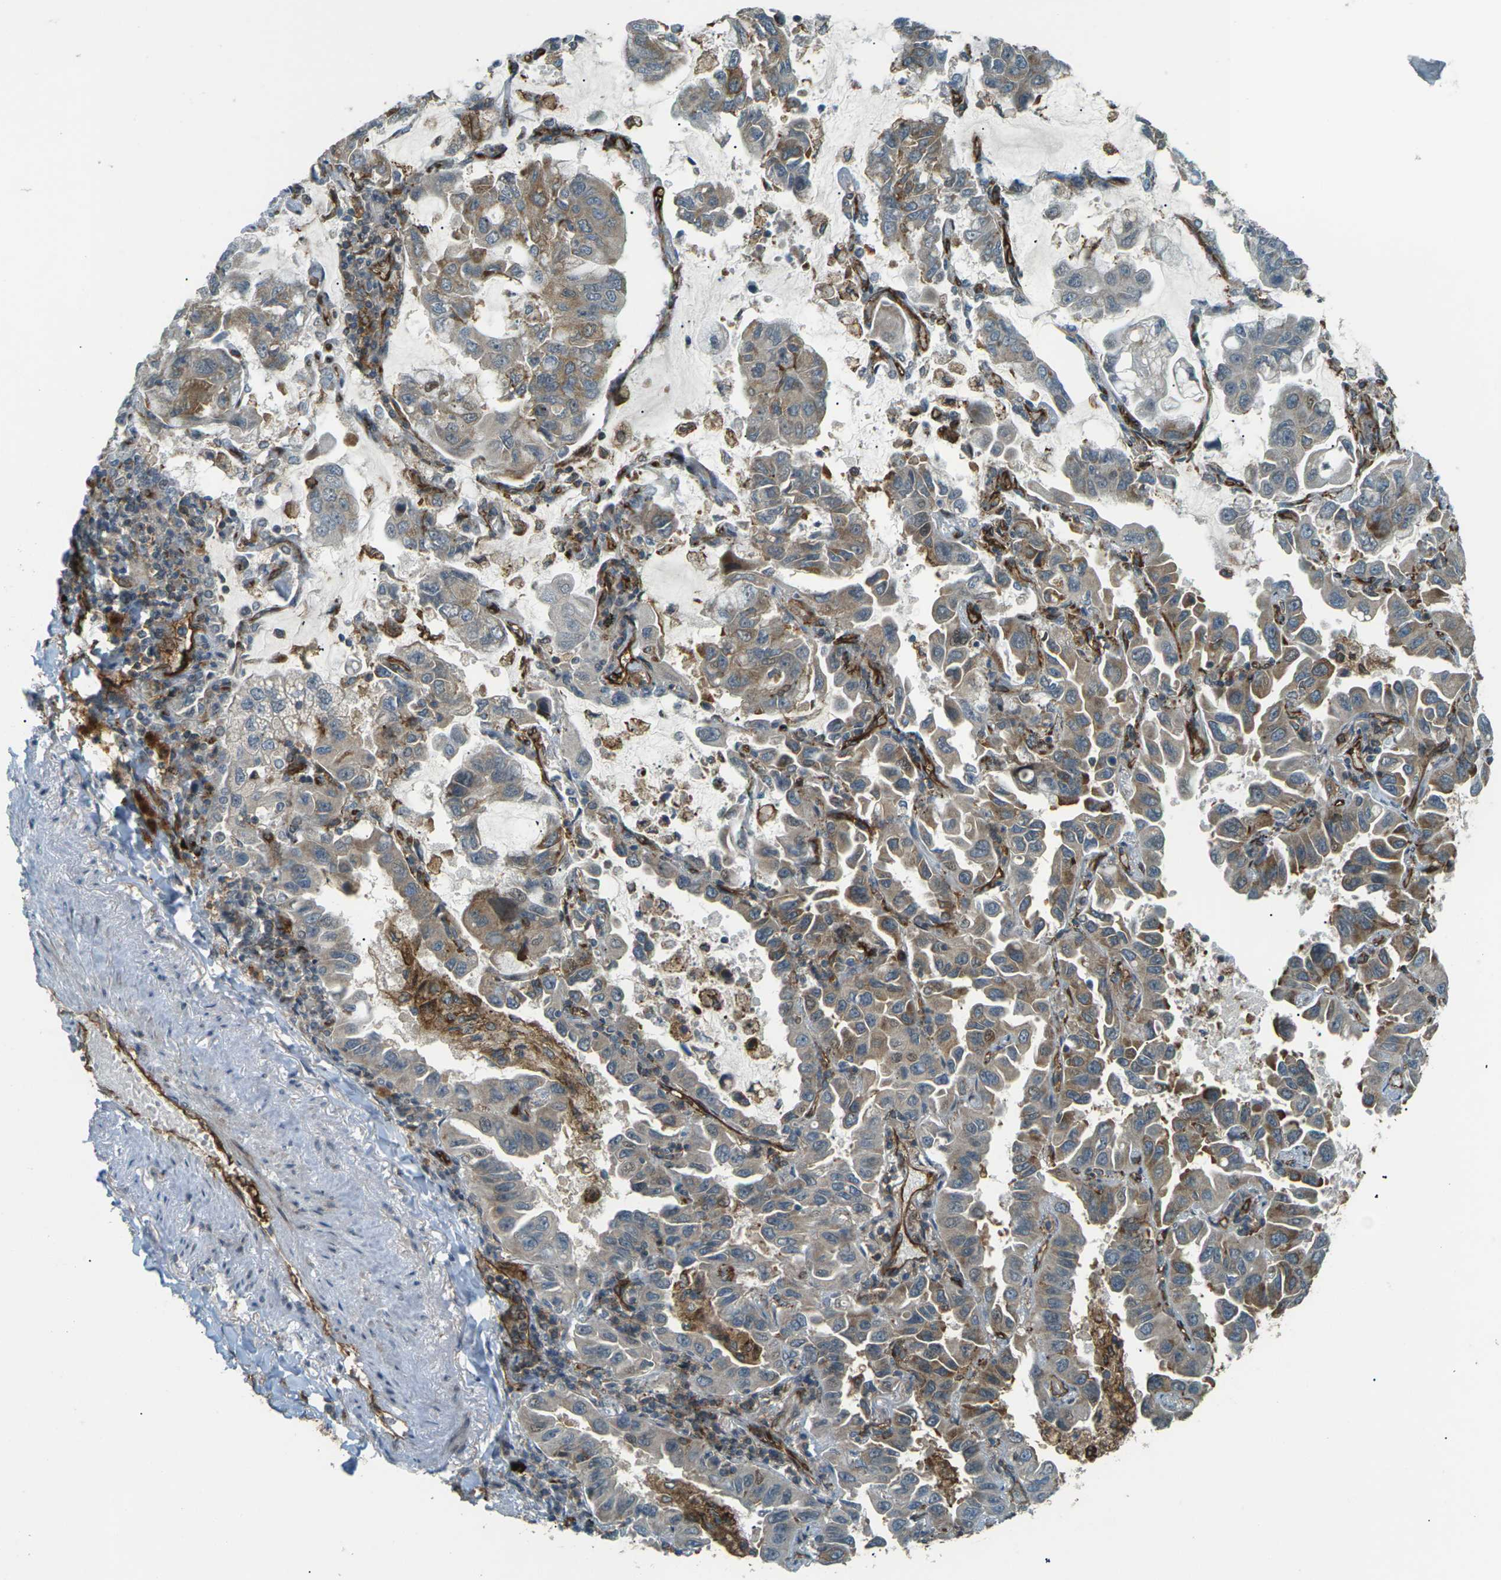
{"staining": {"intensity": "moderate", "quantity": ">75%", "location": "cytoplasmic/membranous,nuclear"}, "tissue": "lung cancer", "cell_type": "Tumor cells", "image_type": "cancer", "snomed": [{"axis": "morphology", "description": "Adenocarcinoma, NOS"}, {"axis": "topography", "description": "Lung"}], "caption": "Protein staining exhibits moderate cytoplasmic/membranous and nuclear positivity in approximately >75% of tumor cells in lung cancer (adenocarcinoma). (Stains: DAB in brown, nuclei in blue, Microscopy: brightfield microscopy at high magnification).", "gene": "S1PR1", "patient": {"sex": "male", "age": 64}}